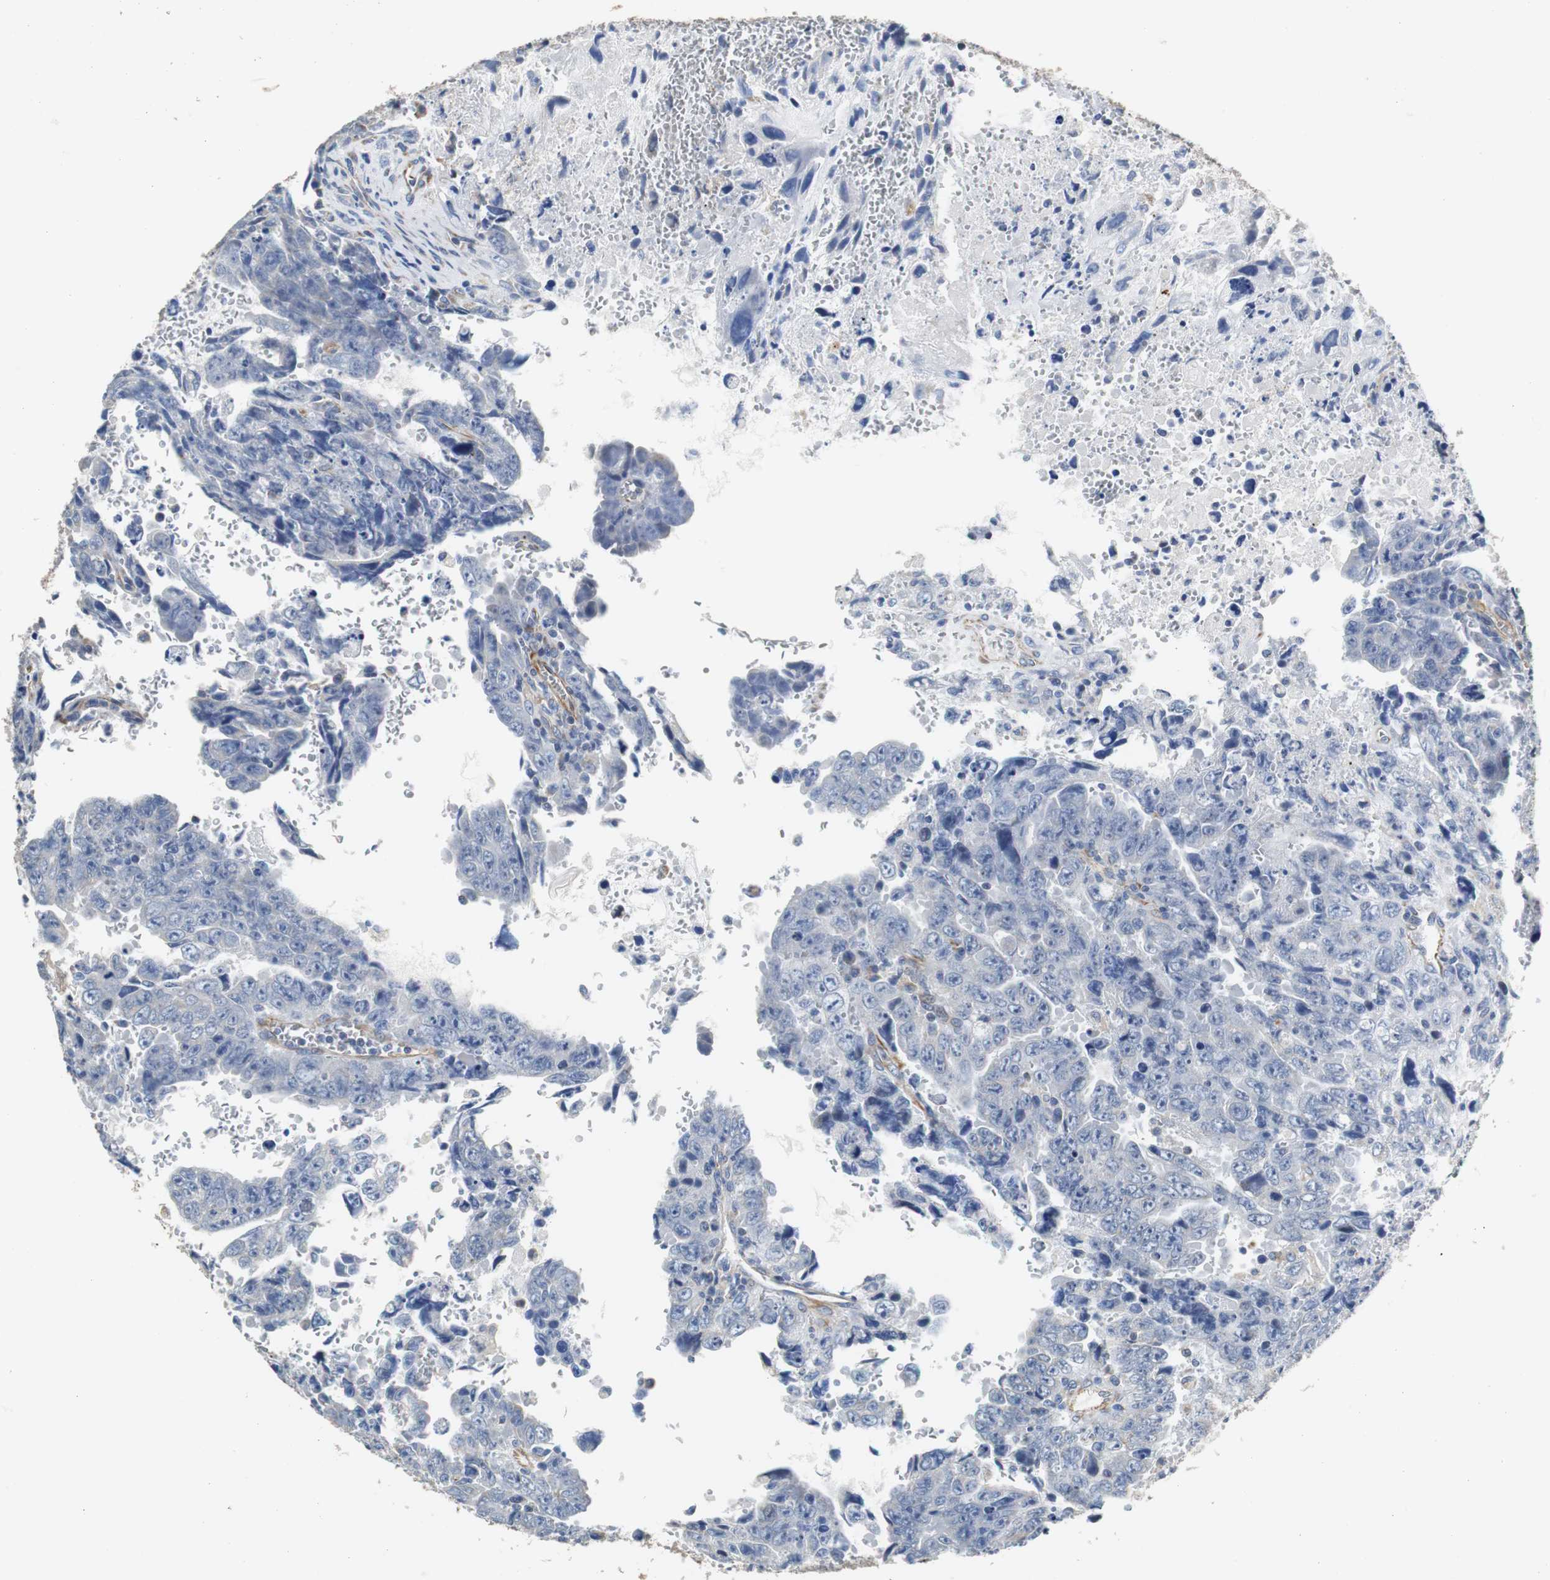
{"staining": {"intensity": "negative", "quantity": "none", "location": "none"}, "tissue": "testis cancer", "cell_type": "Tumor cells", "image_type": "cancer", "snomed": [{"axis": "morphology", "description": "Carcinoma, Embryonal, NOS"}, {"axis": "topography", "description": "Testis"}], "caption": "DAB immunohistochemical staining of human testis cancer shows no significant staining in tumor cells.", "gene": "PCK1", "patient": {"sex": "male", "age": 28}}